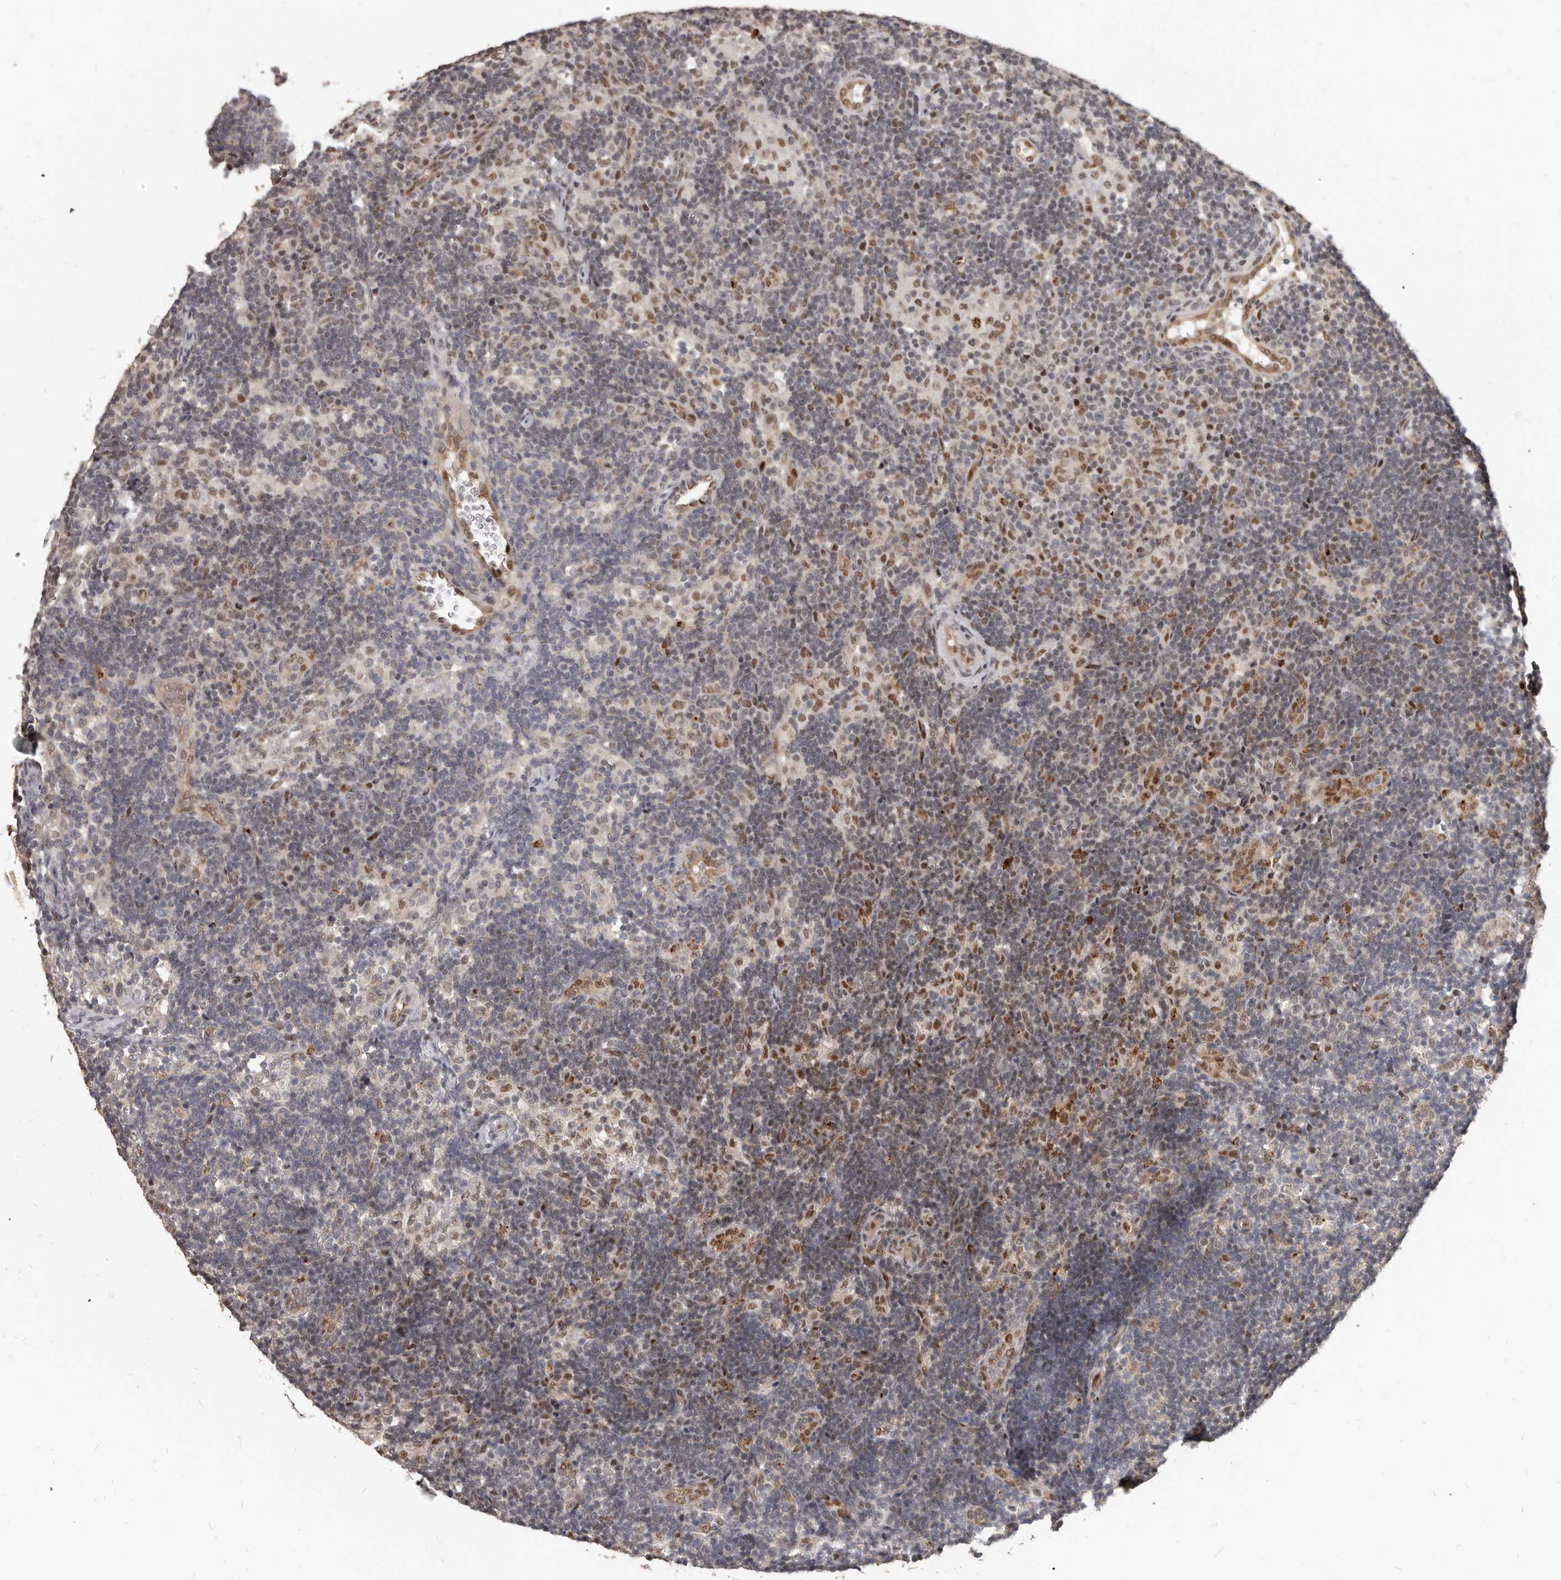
{"staining": {"intensity": "weak", "quantity": "25%-75%", "location": "nuclear"}, "tissue": "lymph node", "cell_type": "Germinal center cells", "image_type": "normal", "snomed": [{"axis": "morphology", "description": "Normal tissue, NOS"}, {"axis": "topography", "description": "Lymph node"}], "caption": "Immunohistochemical staining of unremarkable human lymph node displays low levels of weak nuclear staining in about 25%-75% of germinal center cells. (DAB (3,3'-diaminobenzidine) IHC, brown staining for protein, blue staining for nuclei).", "gene": "ATF5", "patient": {"sex": "female", "age": 22}}